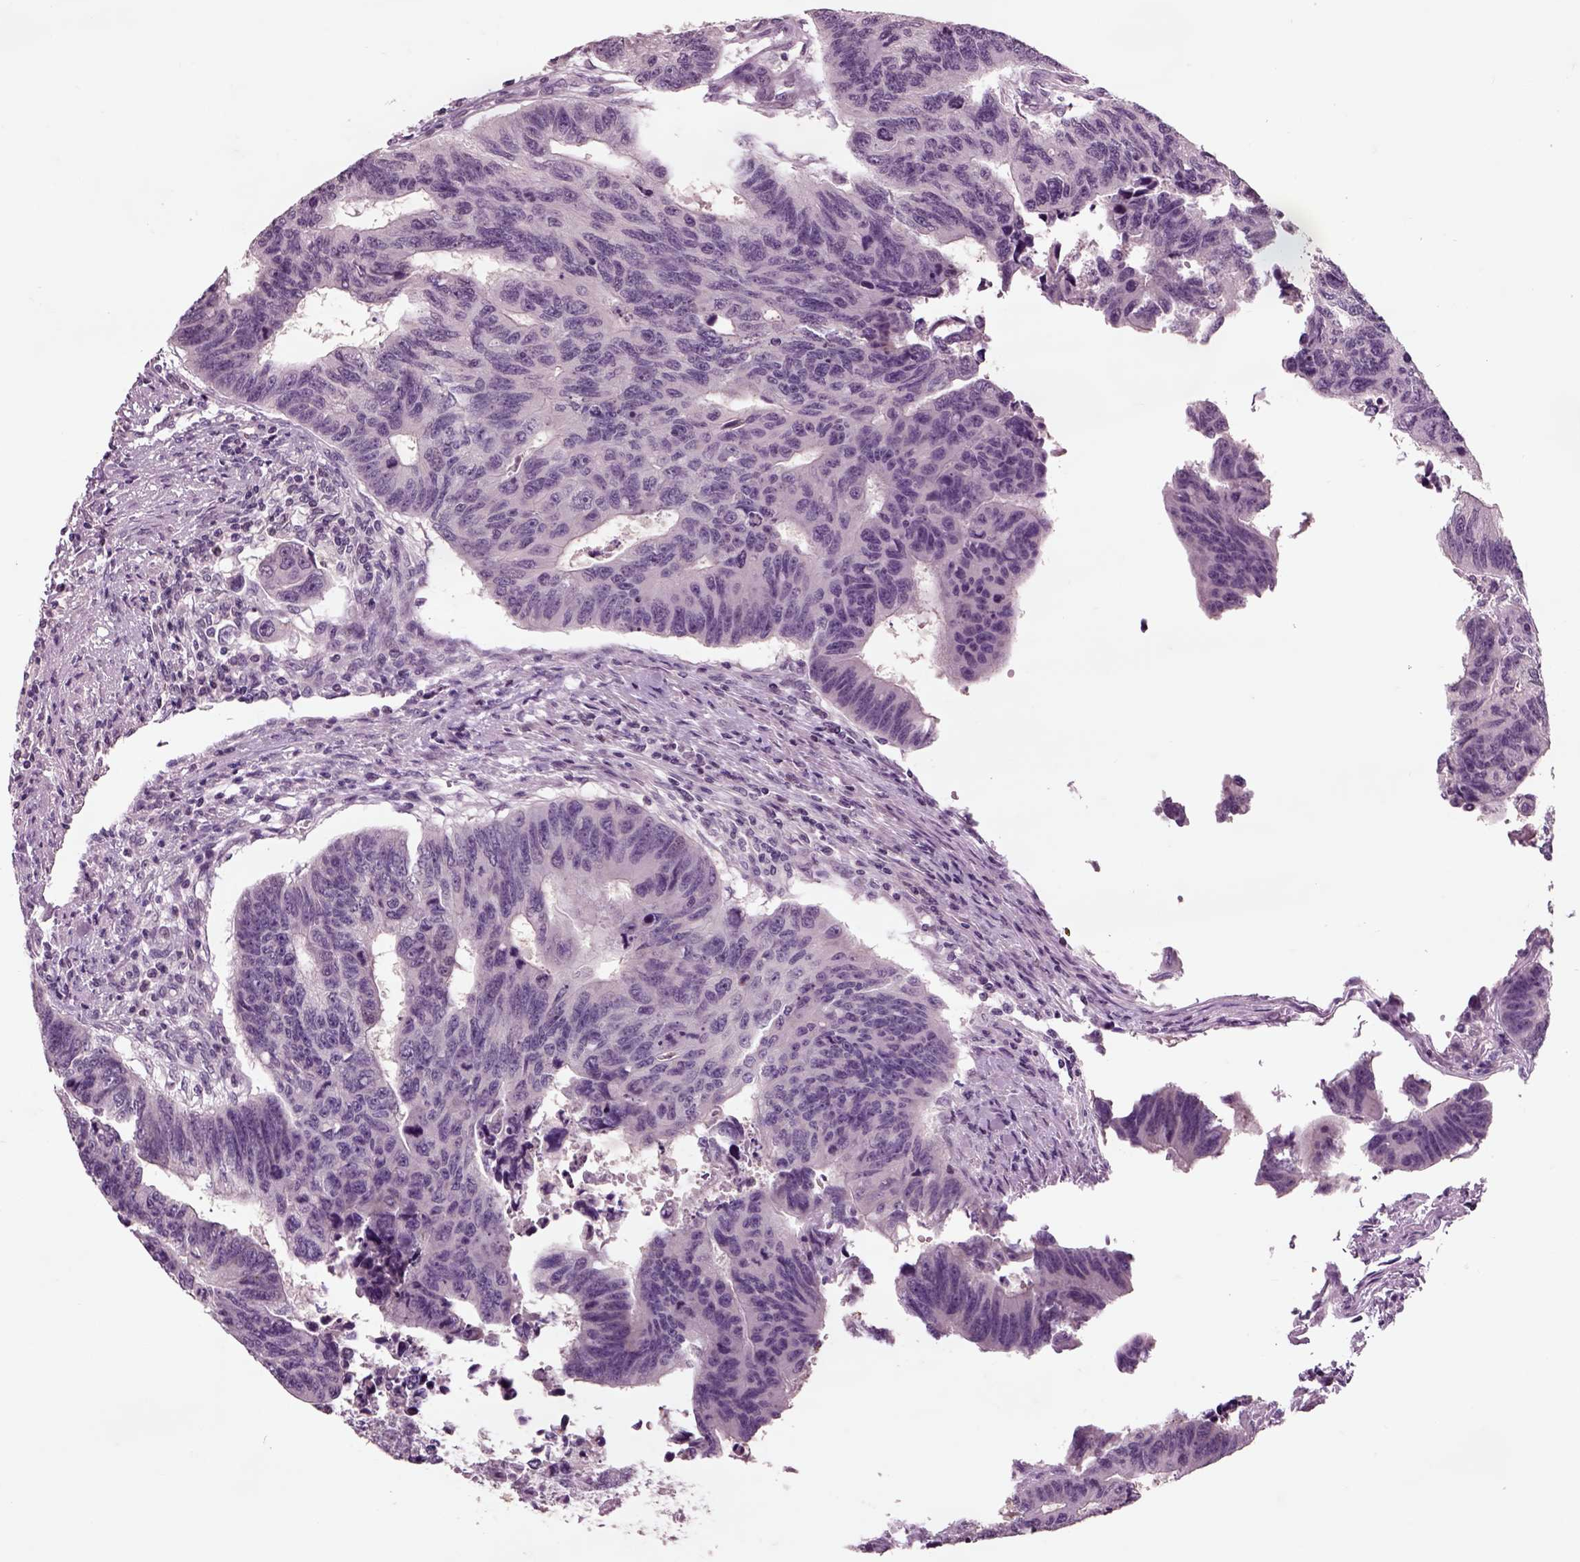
{"staining": {"intensity": "negative", "quantity": "none", "location": "none"}, "tissue": "colorectal cancer", "cell_type": "Tumor cells", "image_type": "cancer", "snomed": [{"axis": "morphology", "description": "Adenocarcinoma, NOS"}, {"axis": "topography", "description": "Rectum"}], "caption": "Tumor cells are negative for protein expression in human adenocarcinoma (colorectal).", "gene": "CHGB", "patient": {"sex": "female", "age": 85}}